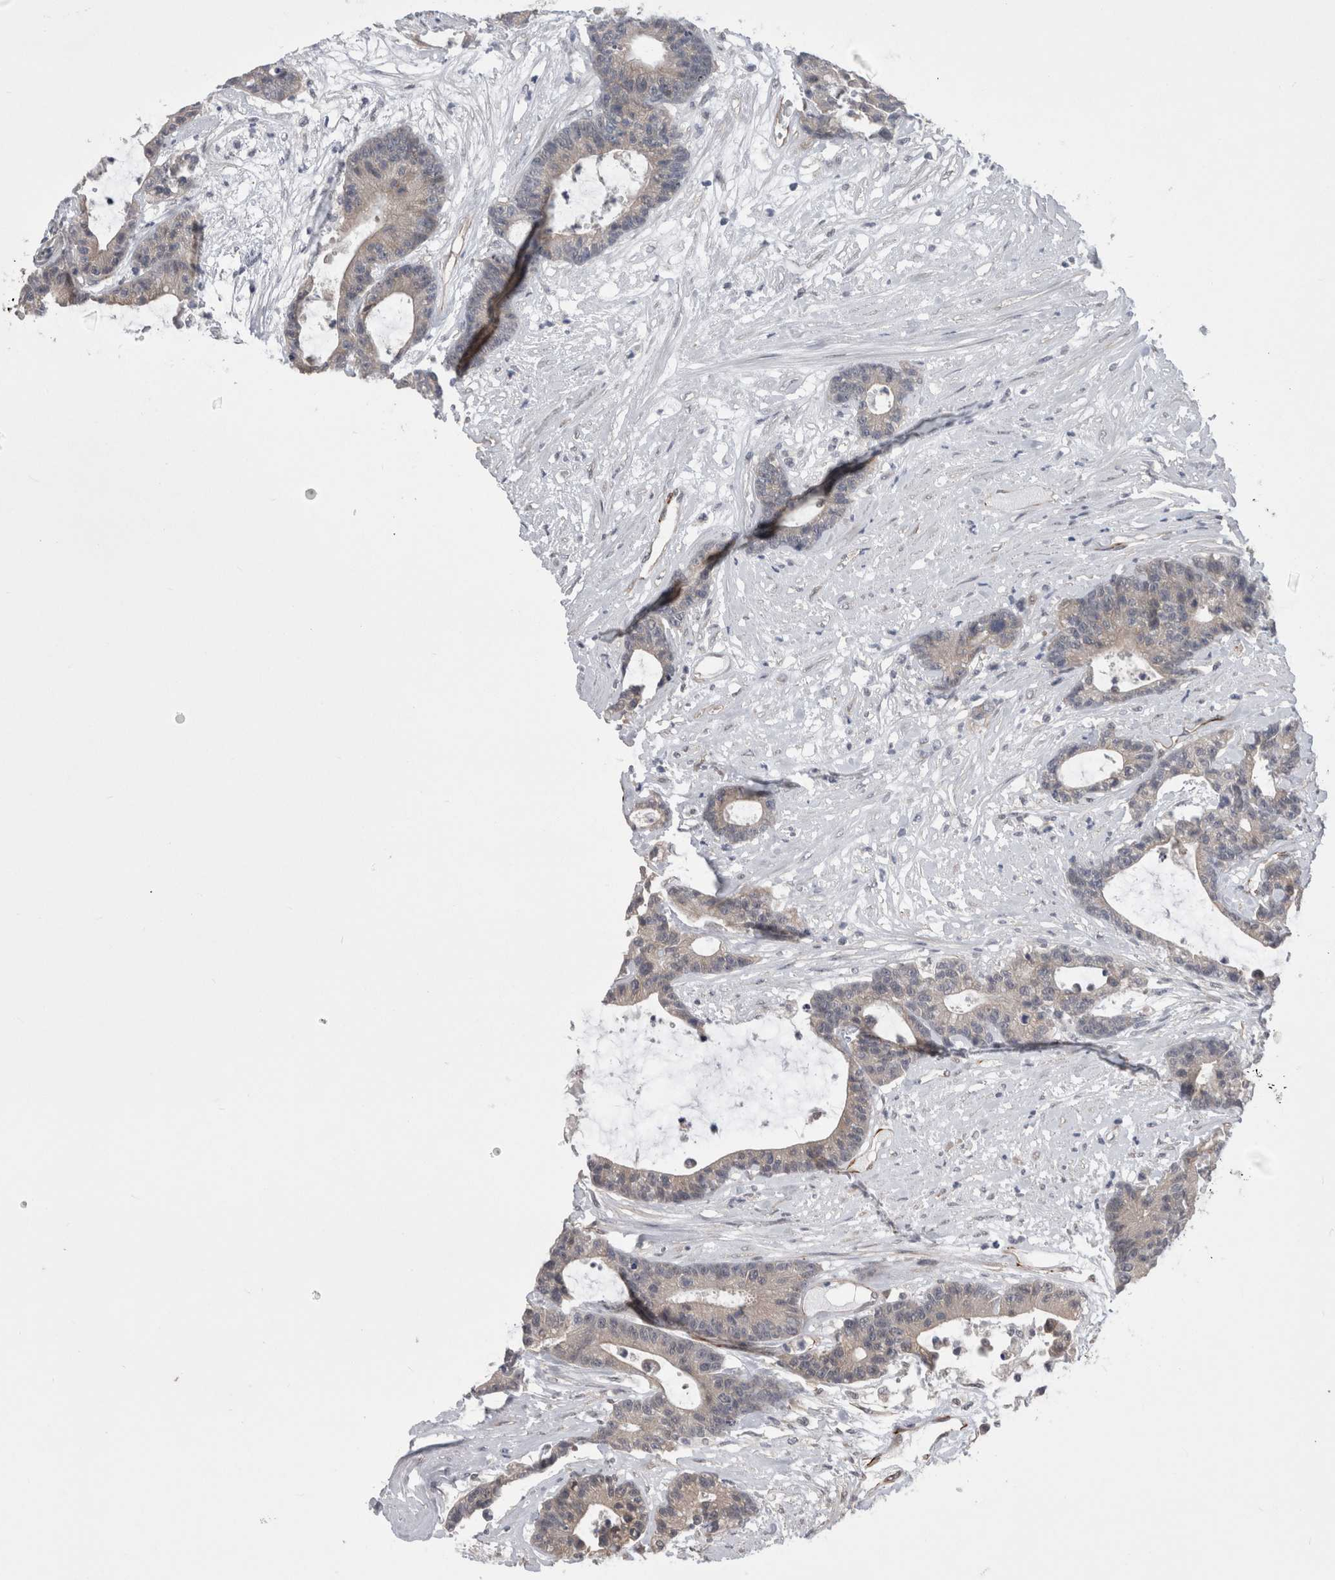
{"staining": {"intensity": "negative", "quantity": "none", "location": "none"}, "tissue": "colorectal cancer", "cell_type": "Tumor cells", "image_type": "cancer", "snomed": [{"axis": "morphology", "description": "Adenocarcinoma, NOS"}, {"axis": "topography", "description": "Colon"}], "caption": "Human colorectal cancer (adenocarcinoma) stained for a protein using immunohistochemistry (IHC) reveals no expression in tumor cells.", "gene": "FAM83H", "patient": {"sex": "female", "age": 84}}